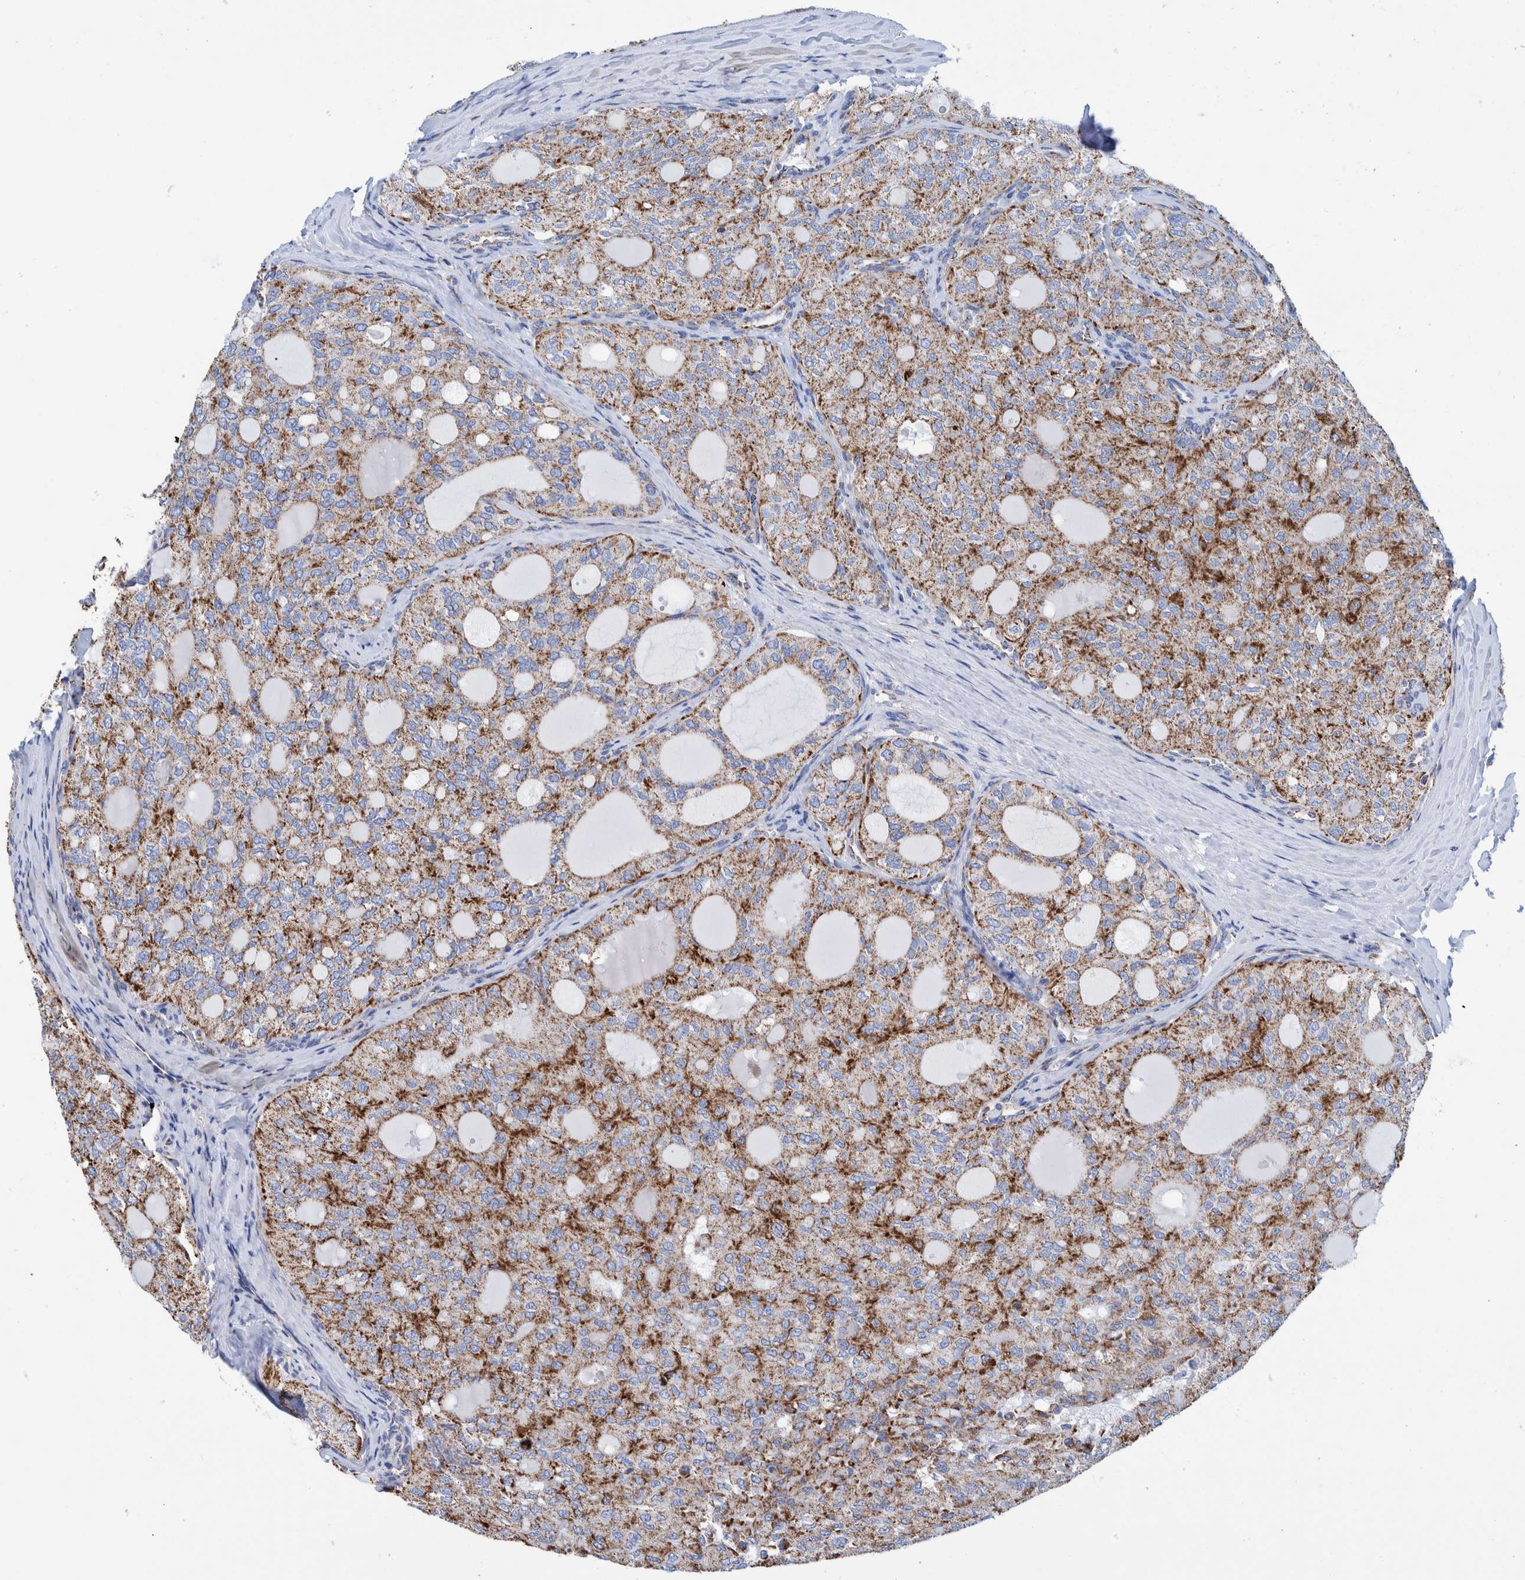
{"staining": {"intensity": "moderate", "quantity": ">75%", "location": "cytoplasmic/membranous"}, "tissue": "thyroid cancer", "cell_type": "Tumor cells", "image_type": "cancer", "snomed": [{"axis": "morphology", "description": "Follicular adenoma carcinoma, NOS"}, {"axis": "topography", "description": "Thyroid gland"}], "caption": "Thyroid follicular adenoma carcinoma tissue reveals moderate cytoplasmic/membranous staining in approximately >75% of tumor cells, visualized by immunohistochemistry.", "gene": "DECR1", "patient": {"sex": "male", "age": 75}}